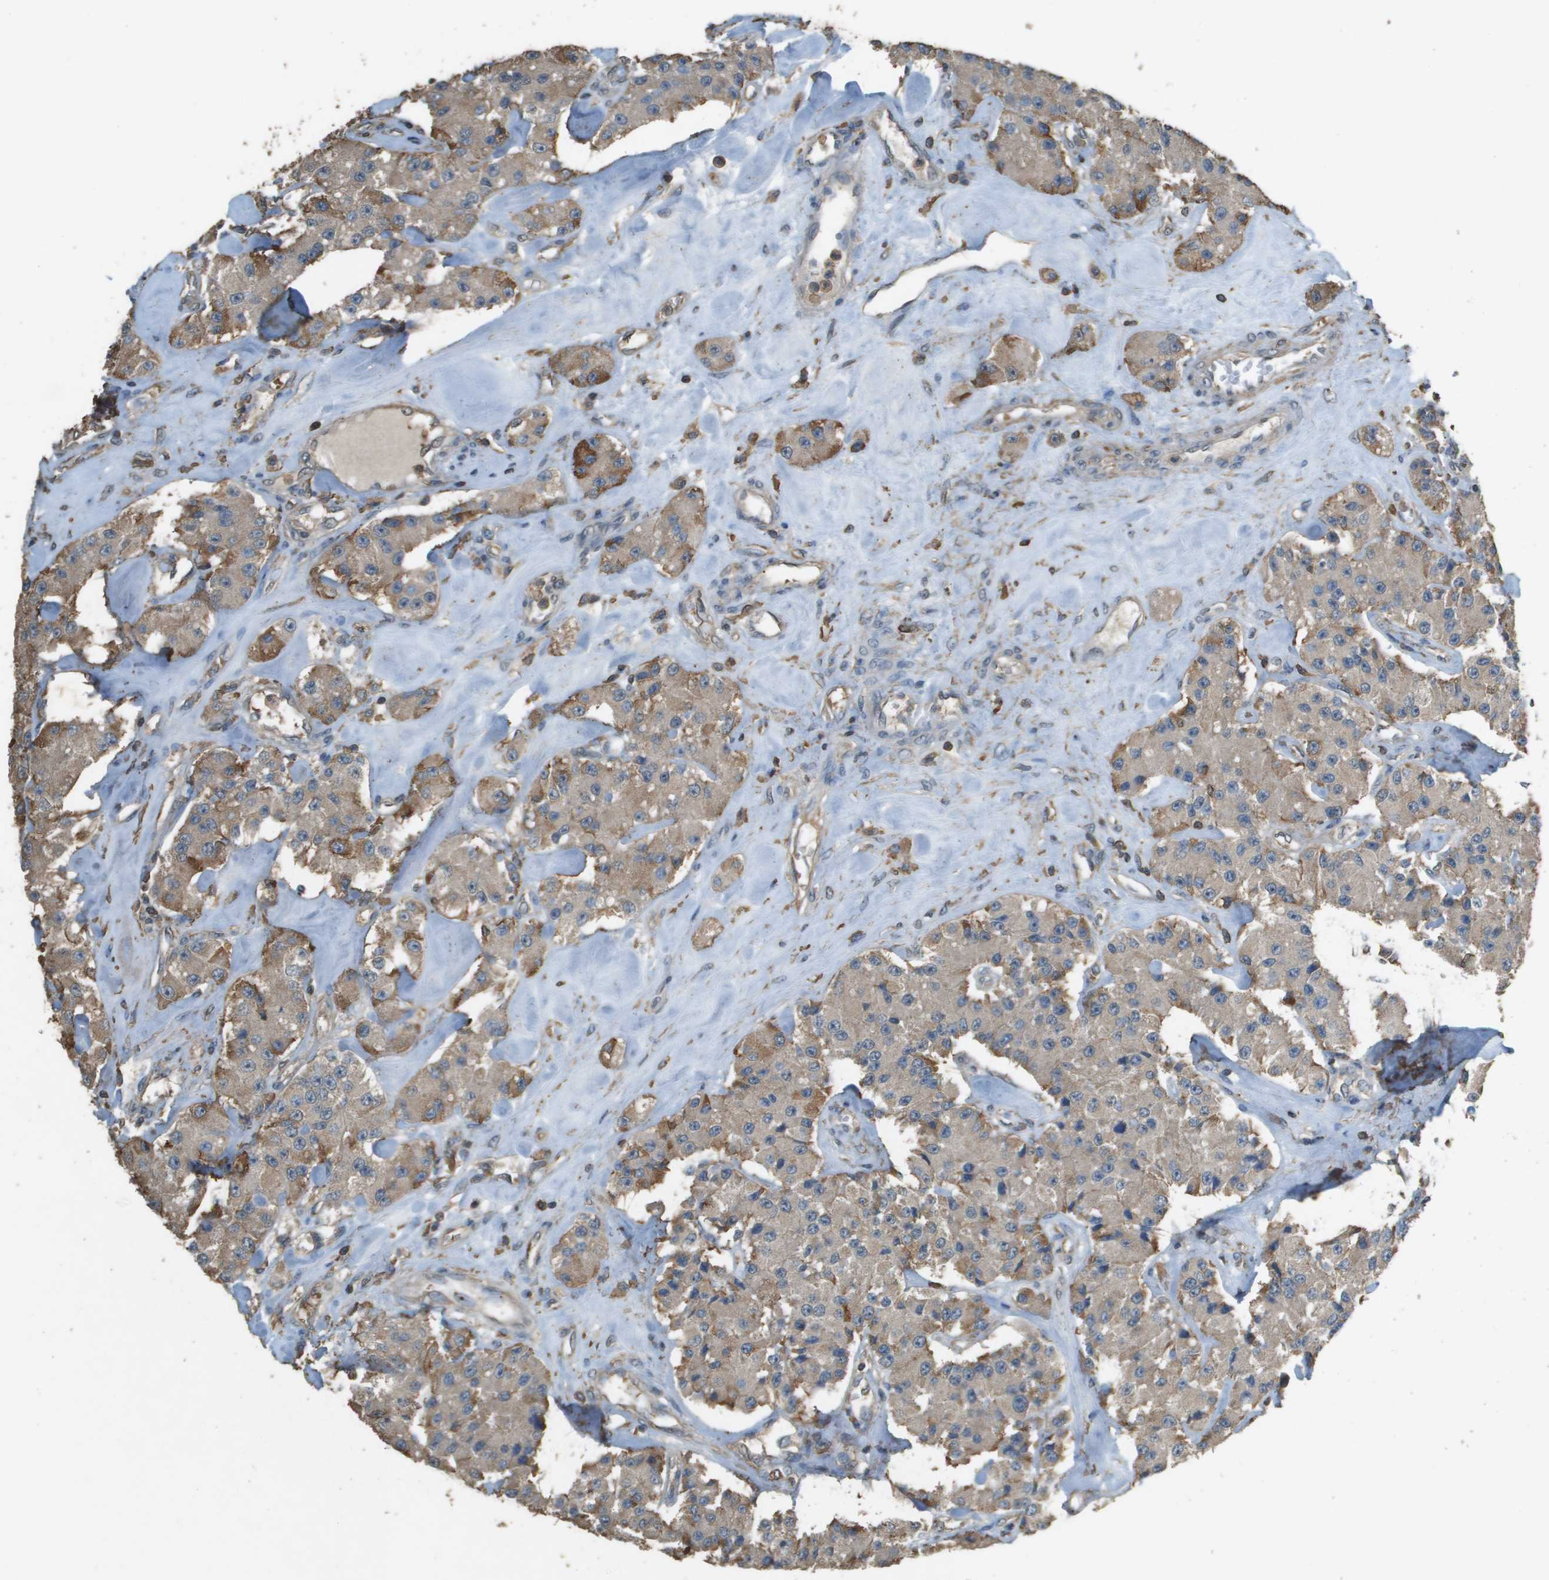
{"staining": {"intensity": "moderate", "quantity": ">75%", "location": "cytoplasmic/membranous"}, "tissue": "carcinoid", "cell_type": "Tumor cells", "image_type": "cancer", "snomed": [{"axis": "morphology", "description": "Carcinoid, malignant, NOS"}, {"axis": "topography", "description": "Pancreas"}], "caption": "Human carcinoid stained with a brown dye shows moderate cytoplasmic/membranous positive staining in approximately >75% of tumor cells.", "gene": "MS4A7", "patient": {"sex": "male", "age": 41}}